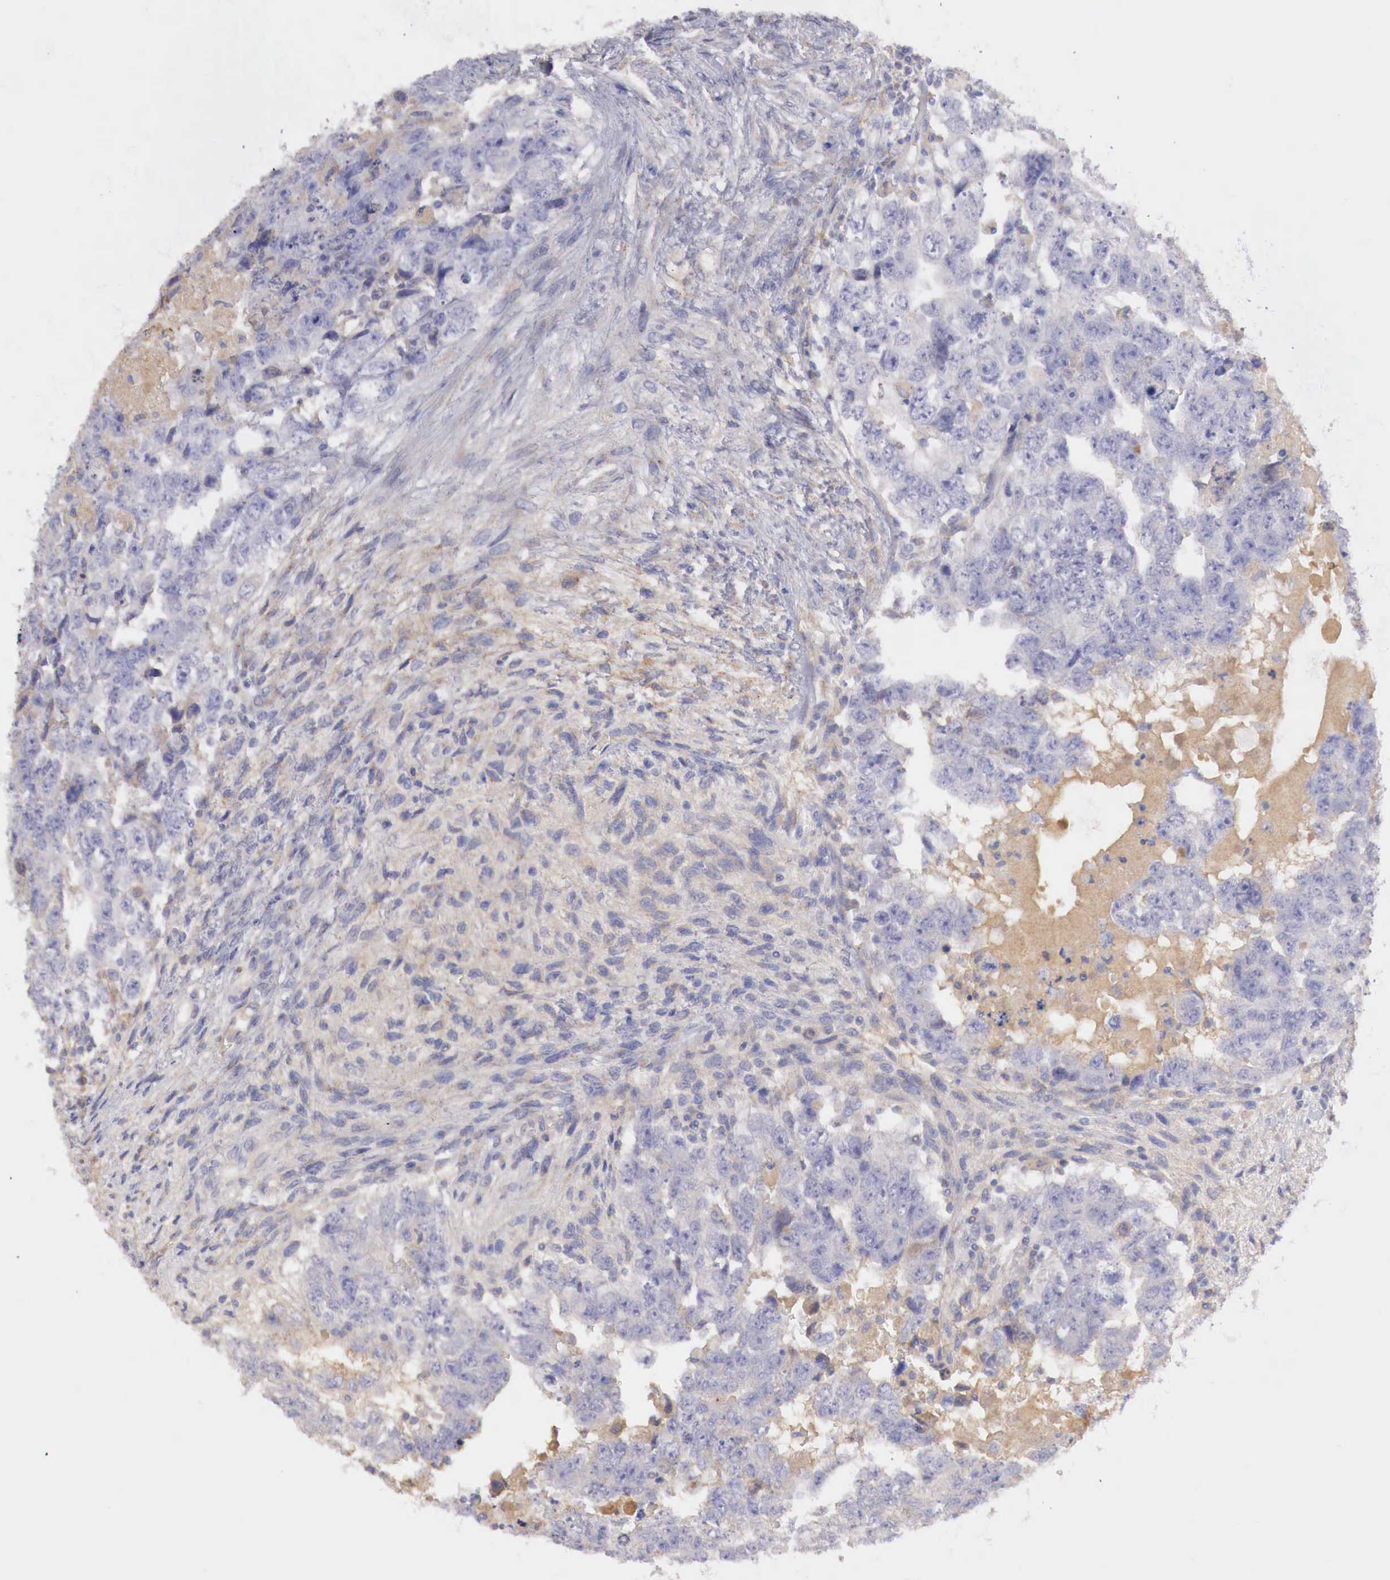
{"staining": {"intensity": "negative", "quantity": "none", "location": "none"}, "tissue": "testis cancer", "cell_type": "Tumor cells", "image_type": "cancer", "snomed": [{"axis": "morphology", "description": "Carcinoma, Embryonal, NOS"}, {"axis": "topography", "description": "Testis"}], "caption": "Tumor cells show no significant protein staining in testis embryonal carcinoma.", "gene": "KLHDC7B", "patient": {"sex": "male", "age": 36}}